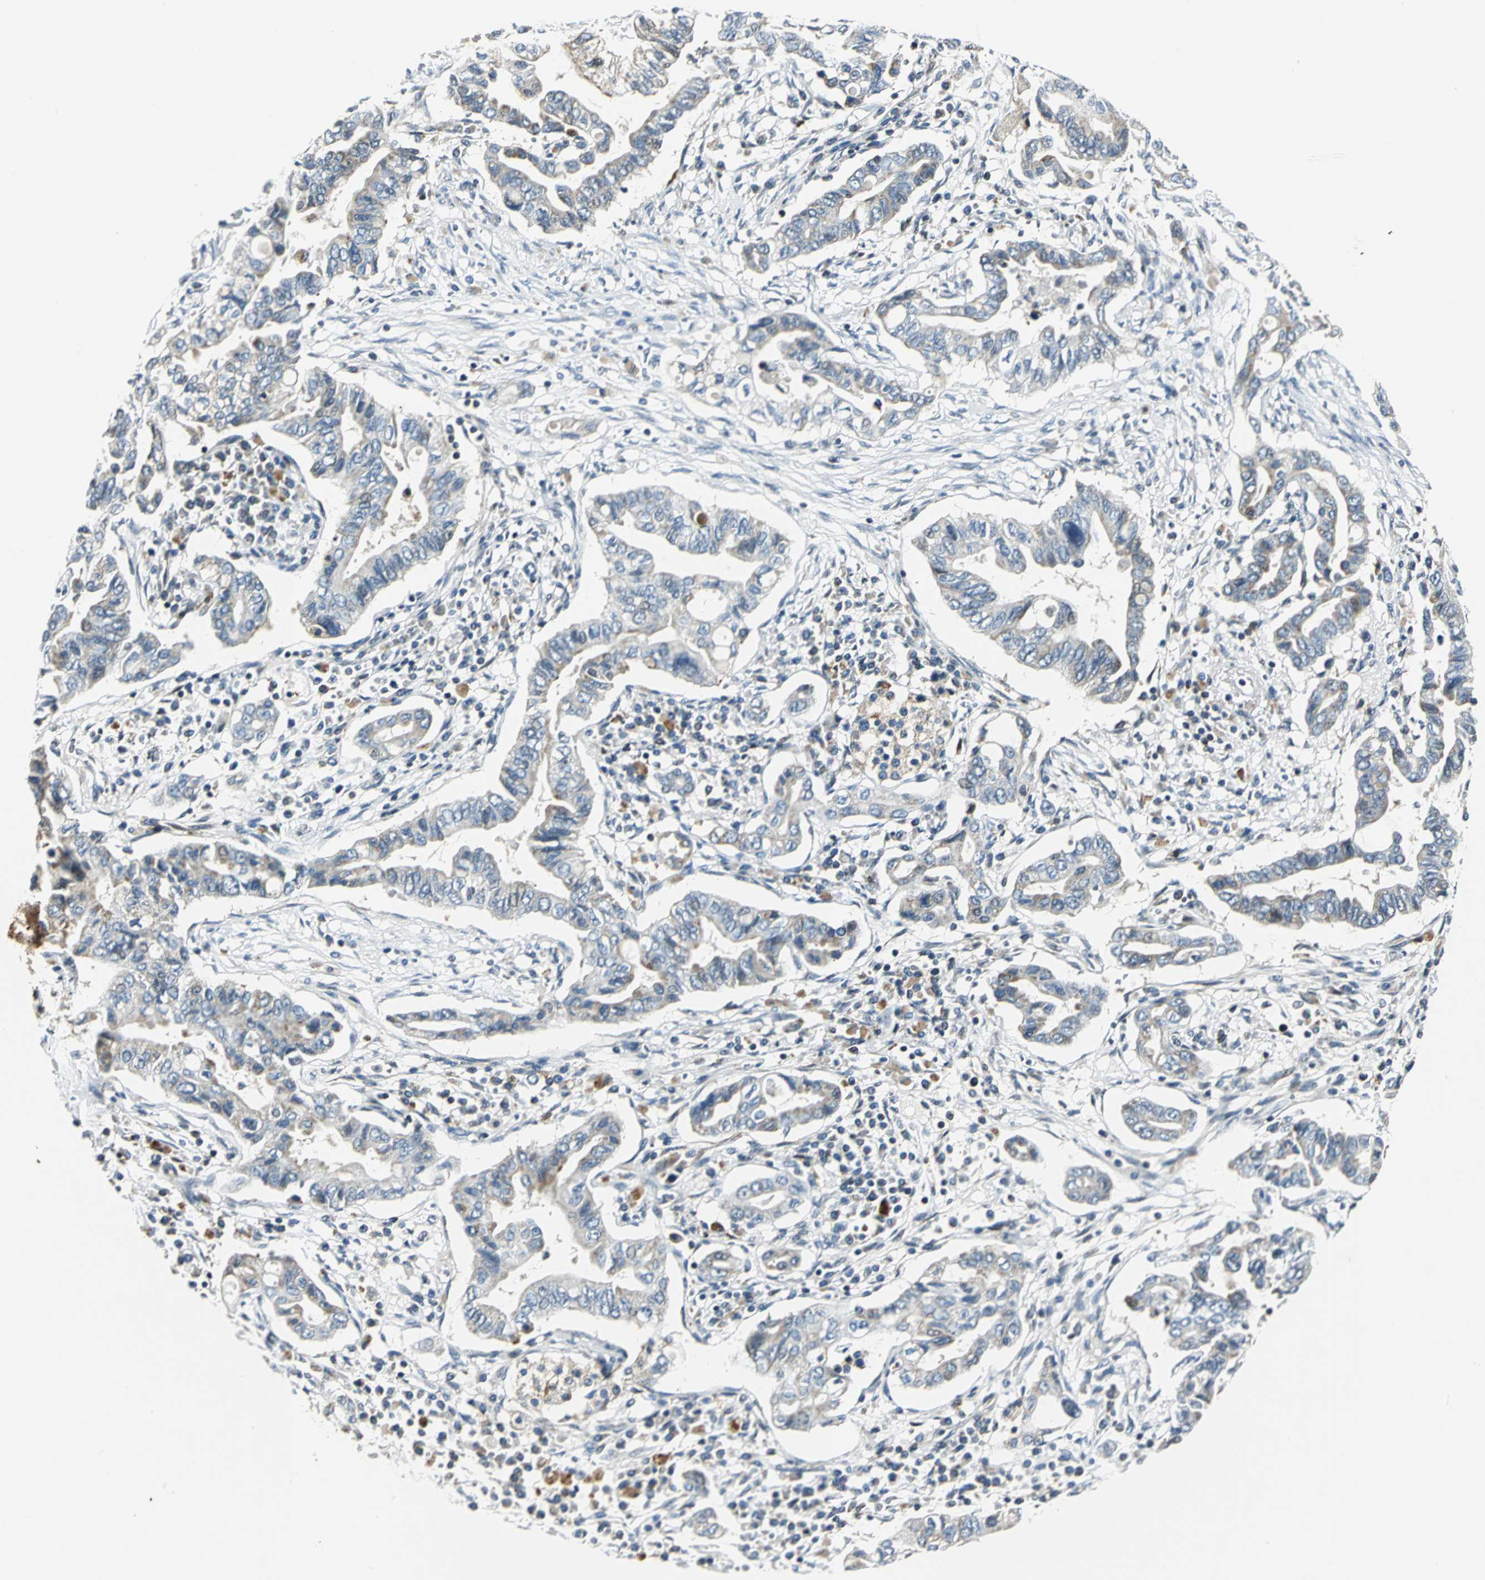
{"staining": {"intensity": "weak", "quantity": "25%-75%", "location": "cytoplasmic/membranous"}, "tissue": "pancreatic cancer", "cell_type": "Tumor cells", "image_type": "cancer", "snomed": [{"axis": "morphology", "description": "Adenocarcinoma, NOS"}, {"axis": "topography", "description": "Pancreas"}], "caption": "Pancreatic cancer (adenocarcinoma) tissue shows weak cytoplasmic/membranous positivity in about 25%-75% of tumor cells, visualized by immunohistochemistry. Using DAB (brown) and hematoxylin (blue) stains, captured at high magnification using brightfield microscopy.", "gene": "USP40", "patient": {"sex": "female", "age": 57}}